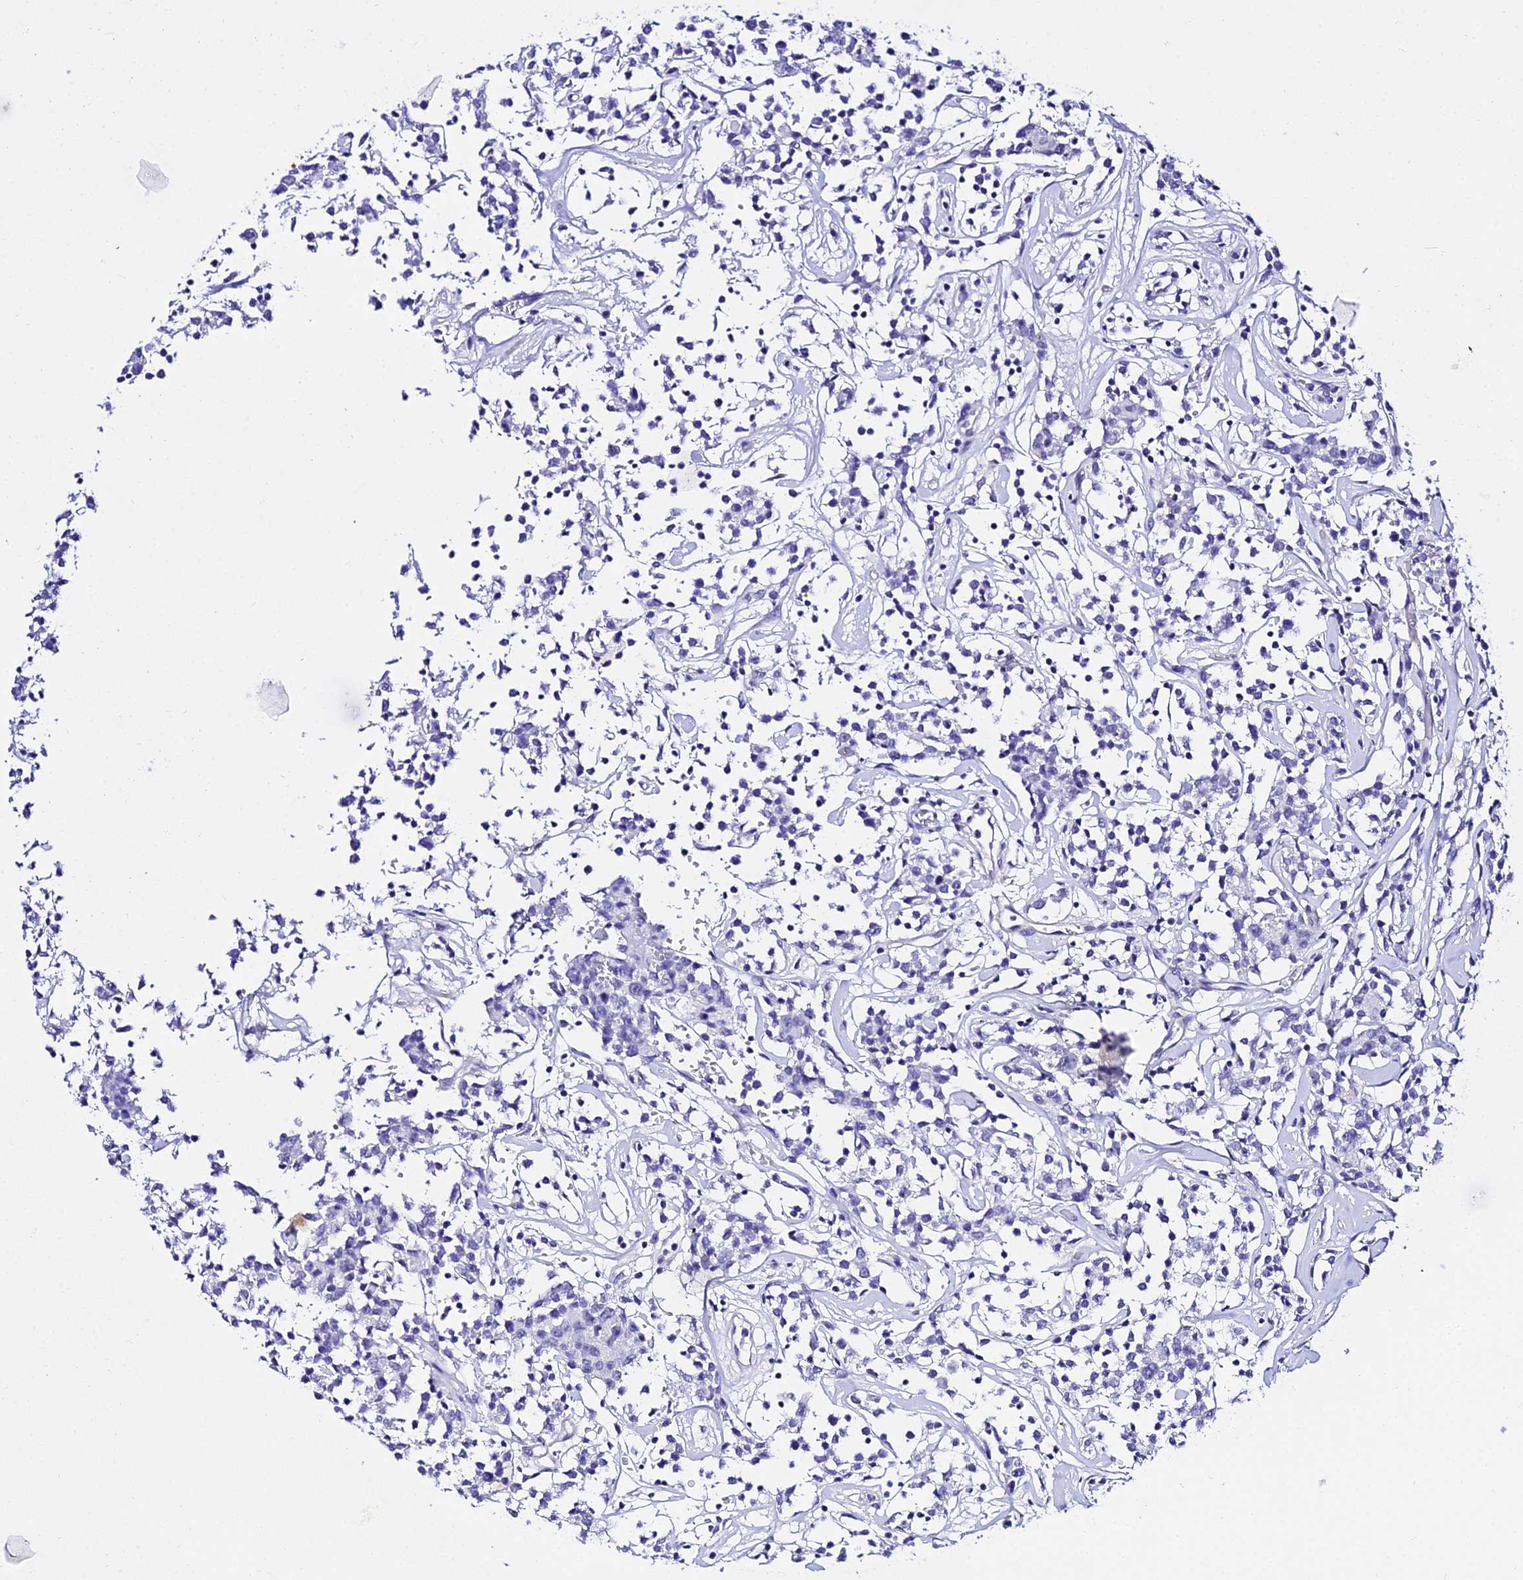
{"staining": {"intensity": "negative", "quantity": "none", "location": "none"}, "tissue": "lymphoma", "cell_type": "Tumor cells", "image_type": "cancer", "snomed": [{"axis": "morphology", "description": "Malignant lymphoma, non-Hodgkin's type, Low grade"}, {"axis": "topography", "description": "Small intestine"}], "caption": "Immunohistochemistry histopathology image of neoplastic tissue: low-grade malignant lymphoma, non-Hodgkin's type stained with DAB (3,3'-diaminobenzidine) reveals no significant protein positivity in tumor cells. Nuclei are stained in blue.", "gene": "DEFB106A", "patient": {"sex": "female", "age": 59}}